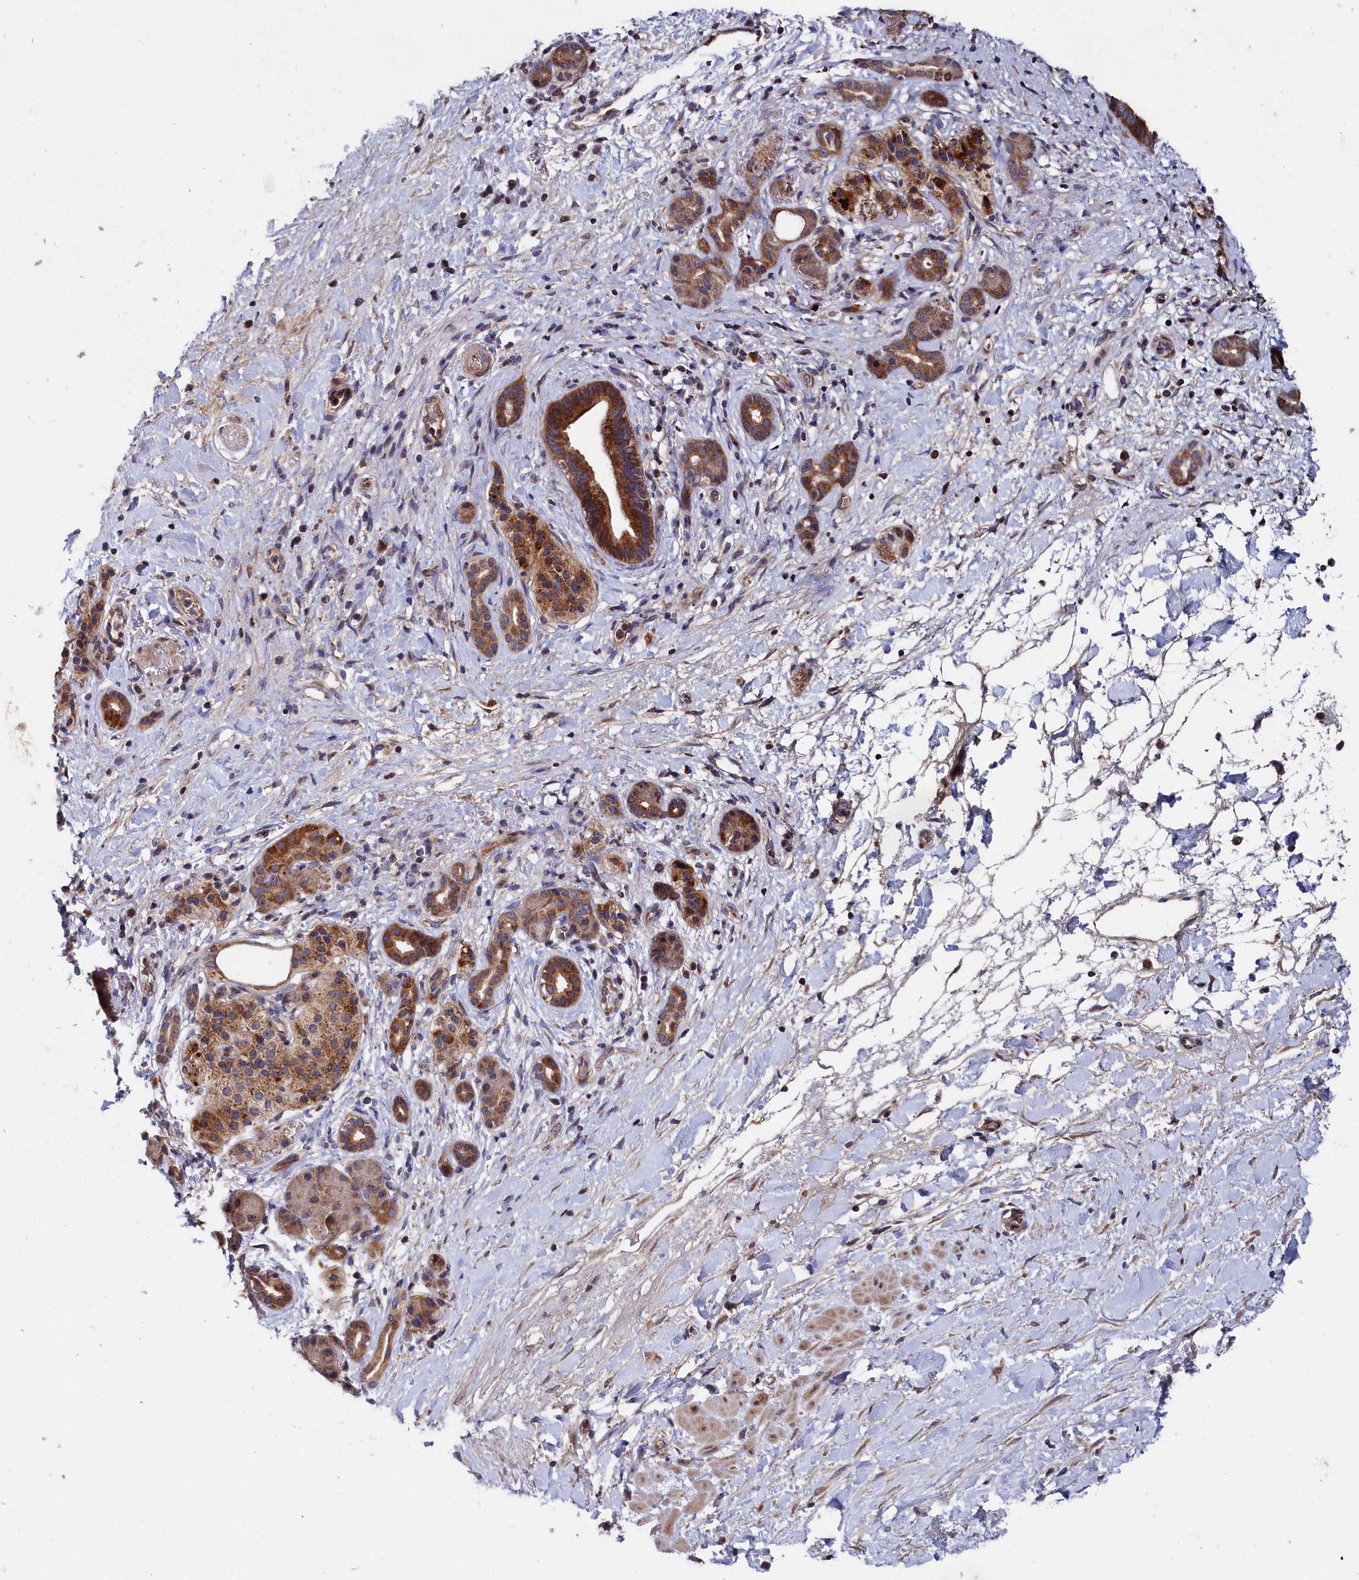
{"staining": {"intensity": "moderate", "quantity": ">75%", "location": "cytoplasmic/membranous"}, "tissue": "pancreatic cancer", "cell_type": "Tumor cells", "image_type": "cancer", "snomed": [{"axis": "morphology", "description": "Normal tissue, NOS"}, {"axis": "morphology", "description": "Adenocarcinoma, NOS"}, {"axis": "topography", "description": "Pancreas"}, {"axis": "topography", "description": "Peripheral nerve tissue"}], "caption": "Immunohistochemical staining of human pancreatic cancer (adenocarcinoma) exhibits moderate cytoplasmic/membranous protein staining in about >75% of tumor cells.", "gene": "SUPV3L1", "patient": {"sex": "female", "age": 77}}